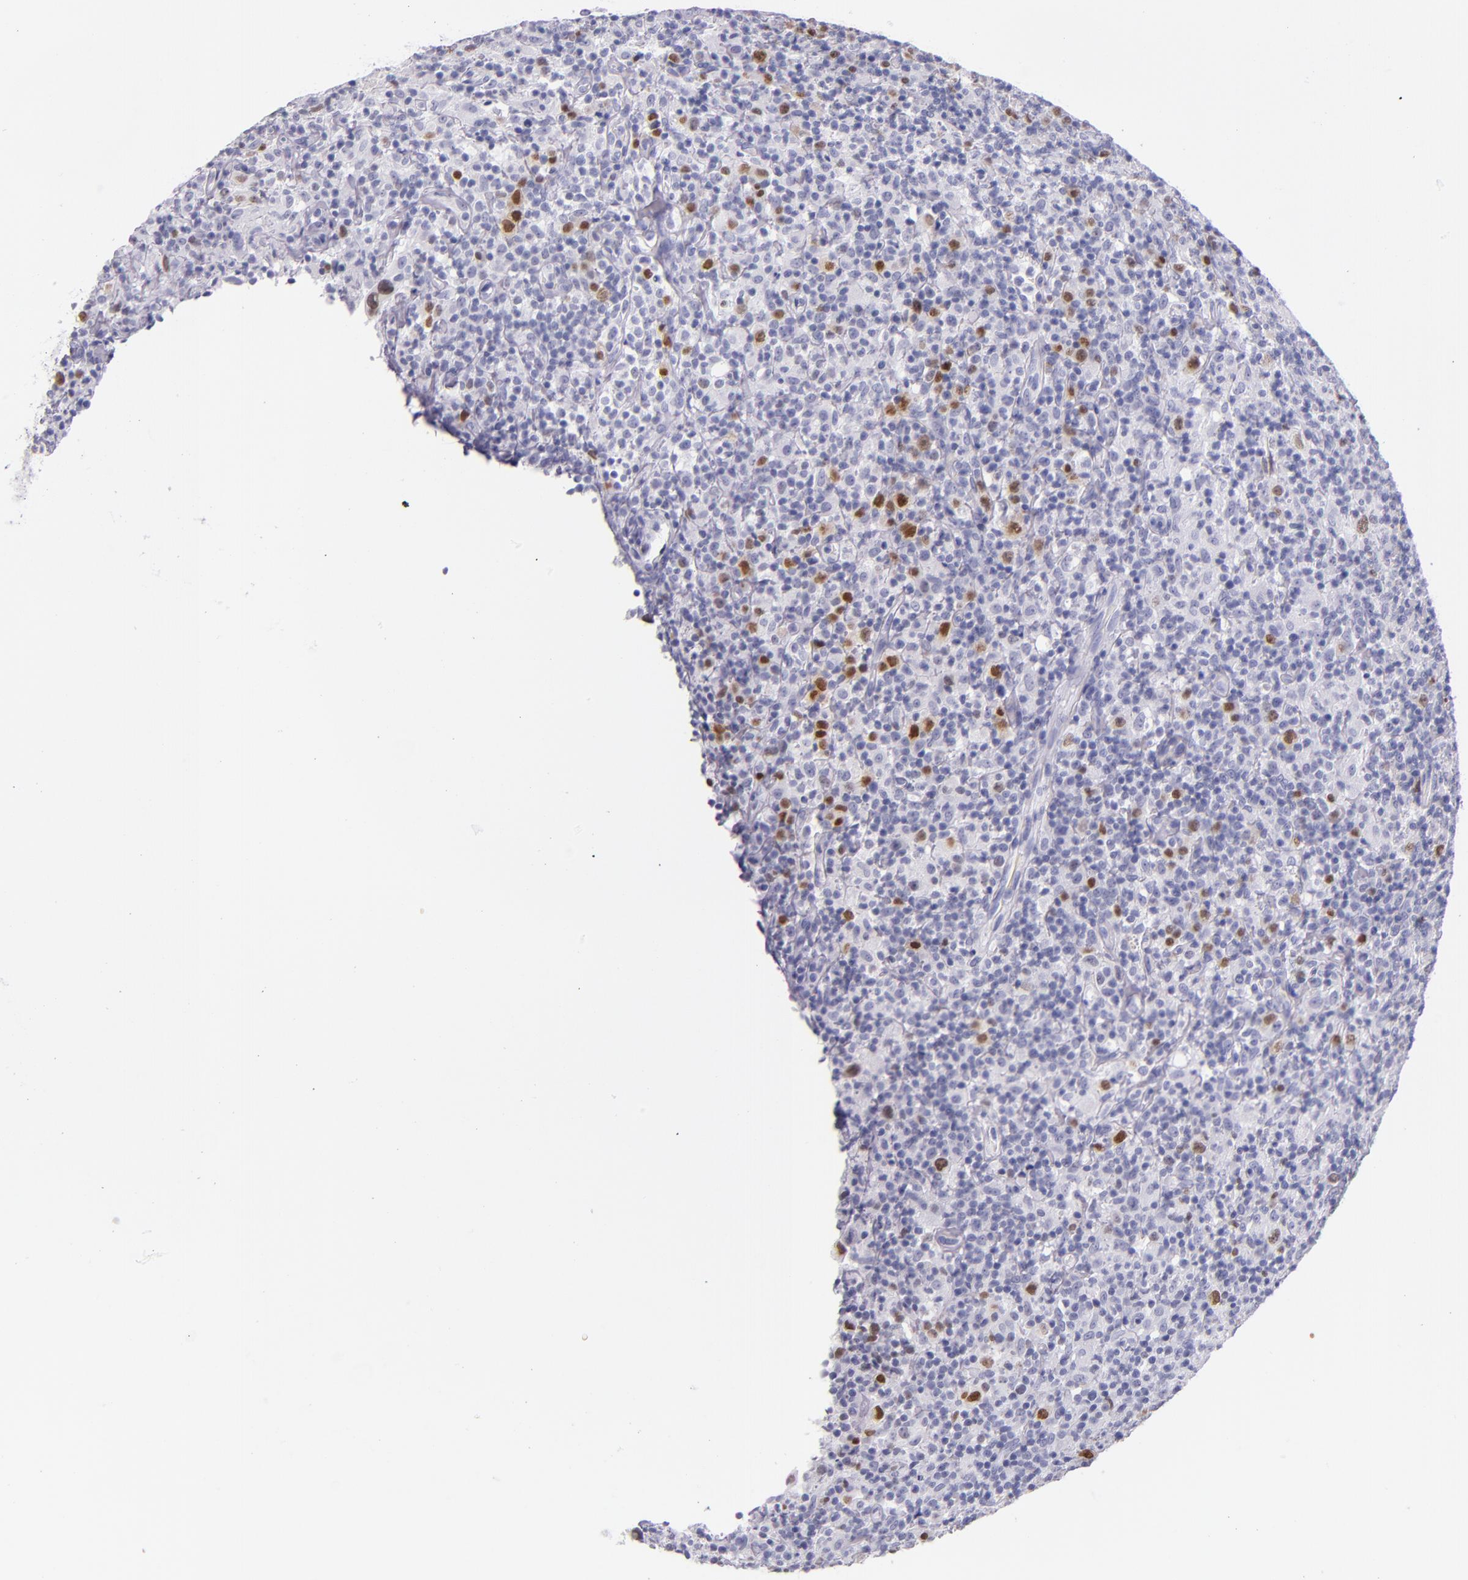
{"staining": {"intensity": "moderate", "quantity": "<25%", "location": "nuclear"}, "tissue": "lymphoma", "cell_type": "Tumor cells", "image_type": "cancer", "snomed": [{"axis": "morphology", "description": "Hodgkin's disease, NOS"}, {"axis": "topography", "description": "Lymph node"}], "caption": "High-magnification brightfield microscopy of lymphoma stained with DAB (brown) and counterstained with hematoxylin (blue). tumor cells exhibit moderate nuclear staining is identified in approximately<25% of cells. (Stains: DAB (3,3'-diaminobenzidine) in brown, nuclei in blue, Microscopy: brightfield microscopy at high magnification).", "gene": "IRF4", "patient": {"sex": "male", "age": 65}}